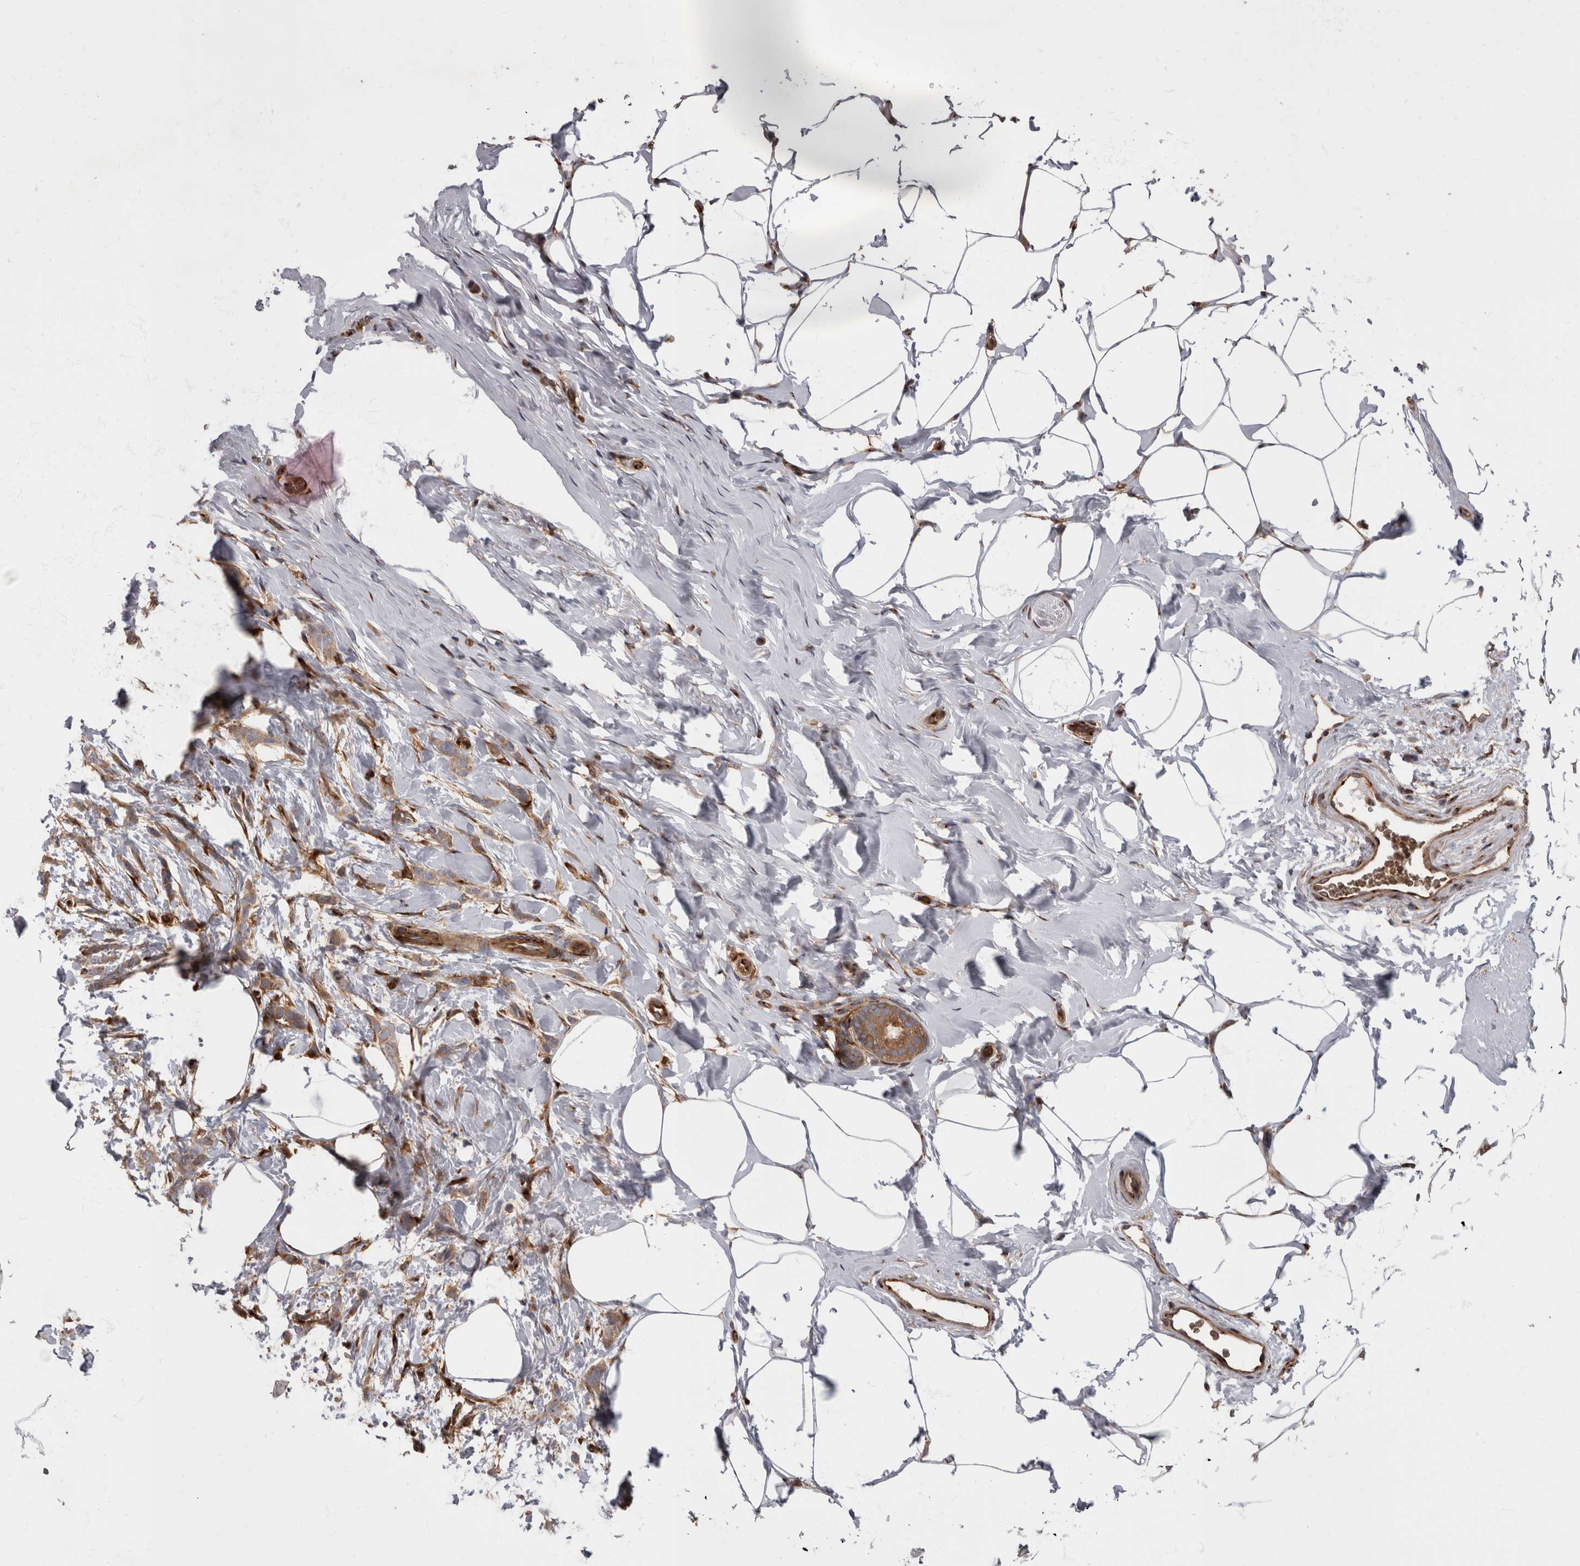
{"staining": {"intensity": "moderate", "quantity": ">75%", "location": "cytoplasmic/membranous"}, "tissue": "breast cancer", "cell_type": "Tumor cells", "image_type": "cancer", "snomed": [{"axis": "morphology", "description": "Lobular carcinoma, in situ"}, {"axis": "morphology", "description": "Lobular carcinoma"}, {"axis": "topography", "description": "Breast"}], "caption": "The micrograph shows staining of breast lobular carcinoma in situ, revealing moderate cytoplasmic/membranous protein staining (brown color) within tumor cells.", "gene": "HOOK3", "patient": {"sex": "female", "age": 41}}